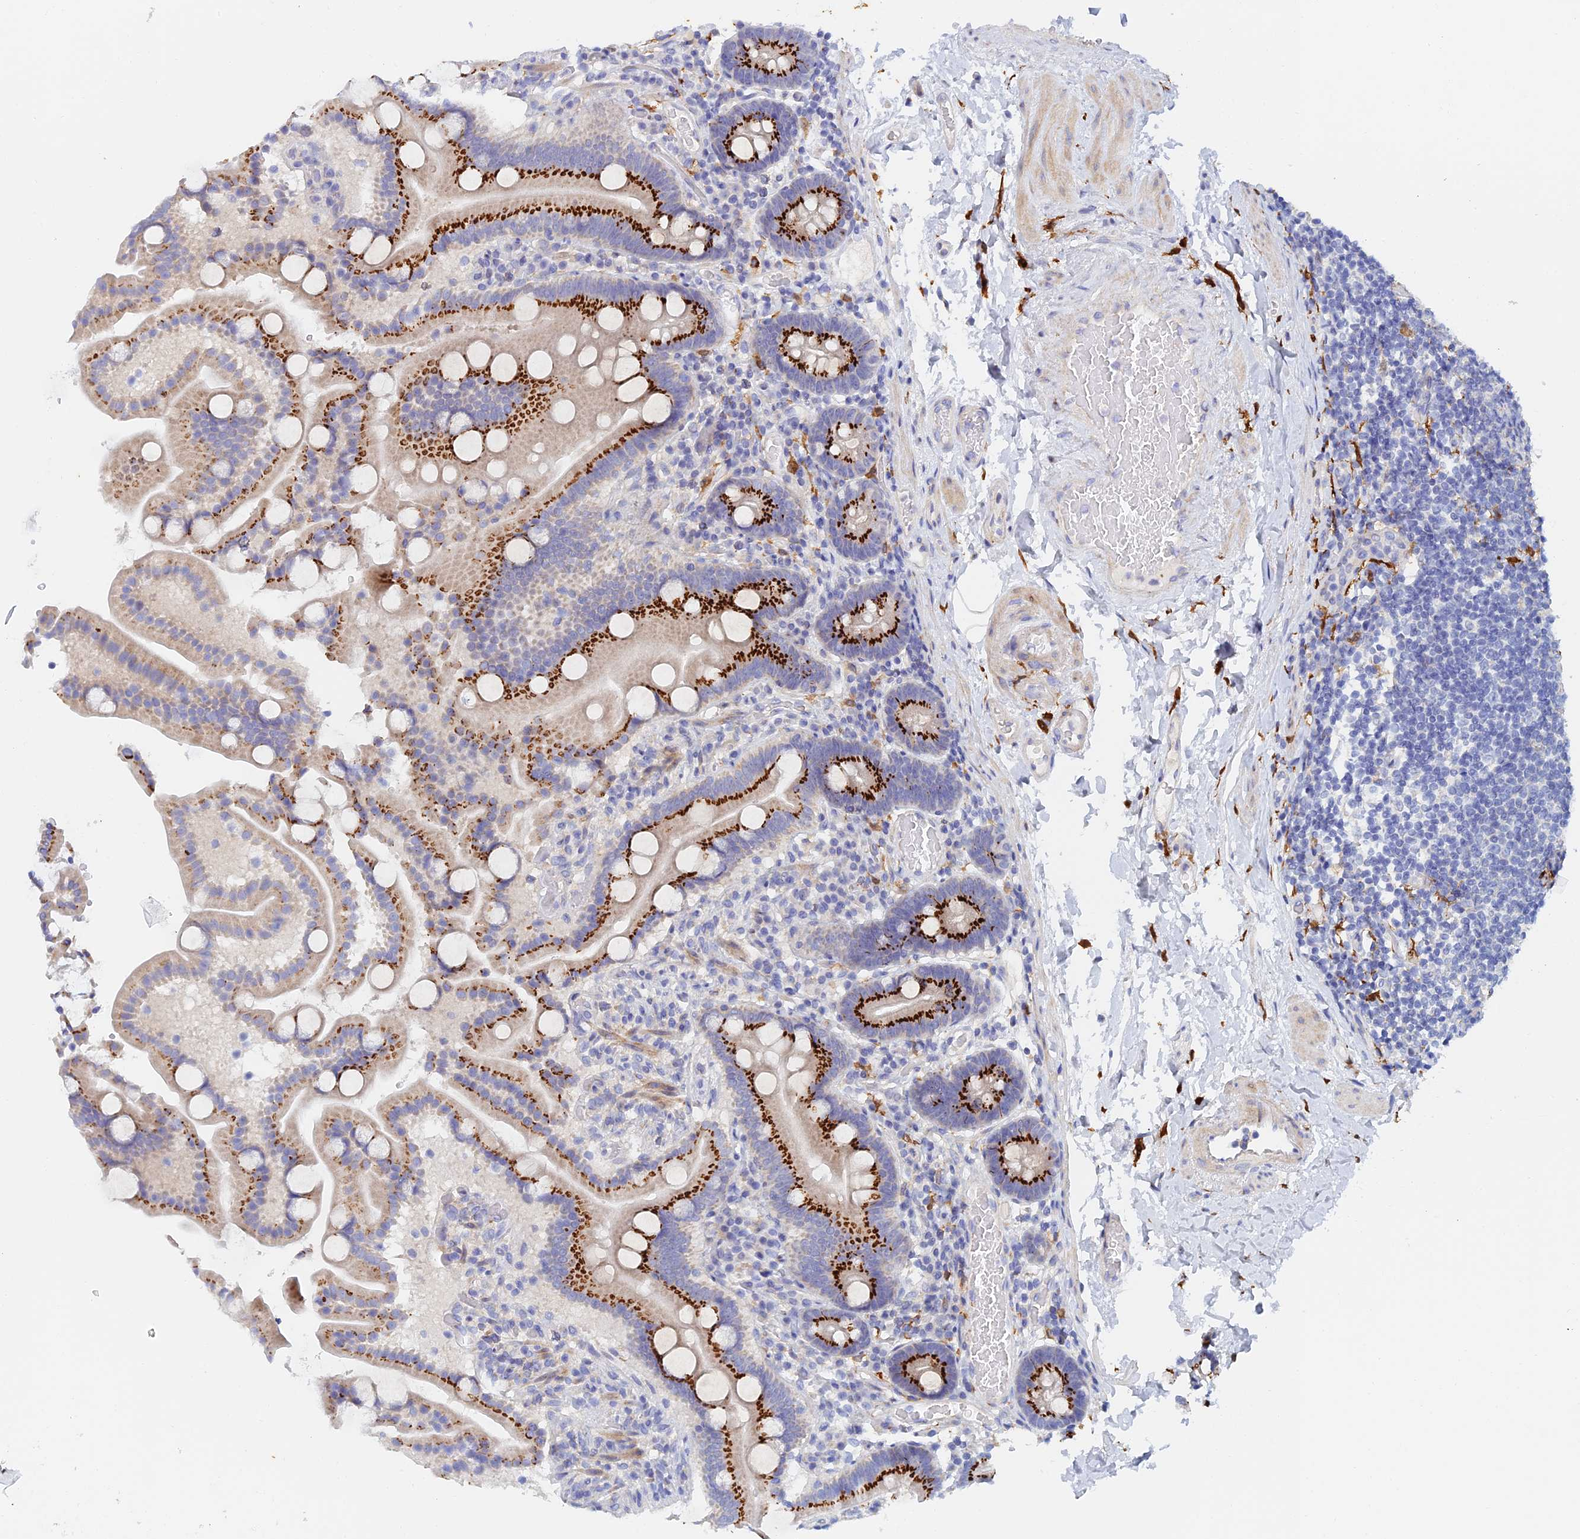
{"staining": {"intensity": "strong", "quantity": ">75%", "location": "cytoplasmic/membranous"}, "tissue": "duodenum", "cell_type": "Glandular cells", "image_type": "normal", "snomed": [{"axis": "morphology", "description": "Normal tissue, NOS"}, {"axis": "topography", "description": "Duodenum"}], "caption": "Immunohistochemistry image of unremarkable human duodenum stained for a protein (brown), which displays high levels of strong cytoplasmic/membranous staining in about >75% of glandular cells.", "gene": "SLC24A3", "patient": {"sex": "male", "age": 55}}